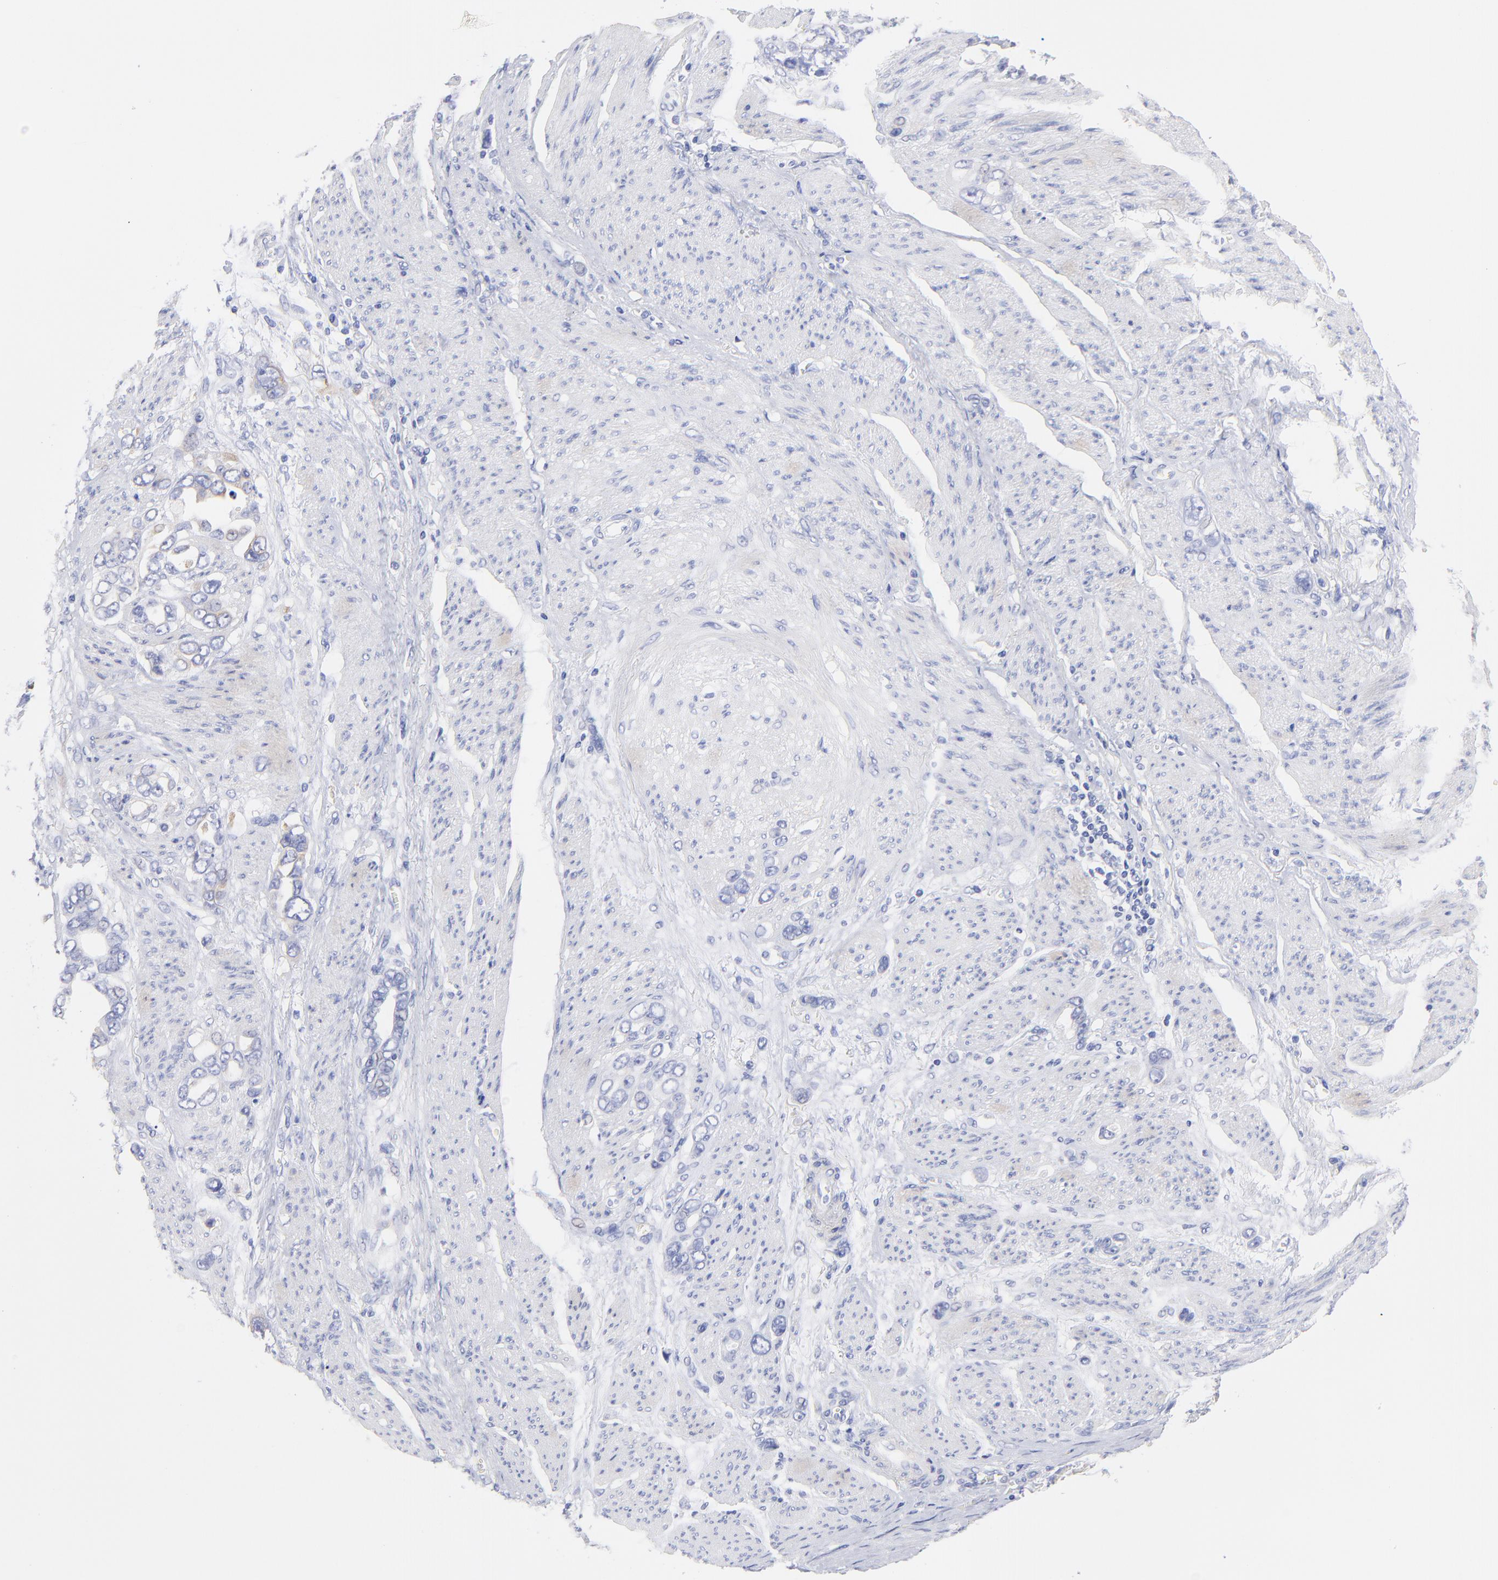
{"staining": {"intensity": "negative", "quantity": "none", "location": "none"}, "tissue": "stomach cancer", "cell_type": "Tumor cells", "image_type": "cancer", "snomed": [{"axis": "morphology", "description": "Adenocarcinoma, NOS"}, {"axis": "topography", "description": "Stomach"}], "caption": "This is a histopathology image of immunohistochemistry staining of stomach adenocarcinoma, which shows no expression in tumor cells.", "gene": "C1QTNF6", "patient": {"sex": "male", "age": 78}}